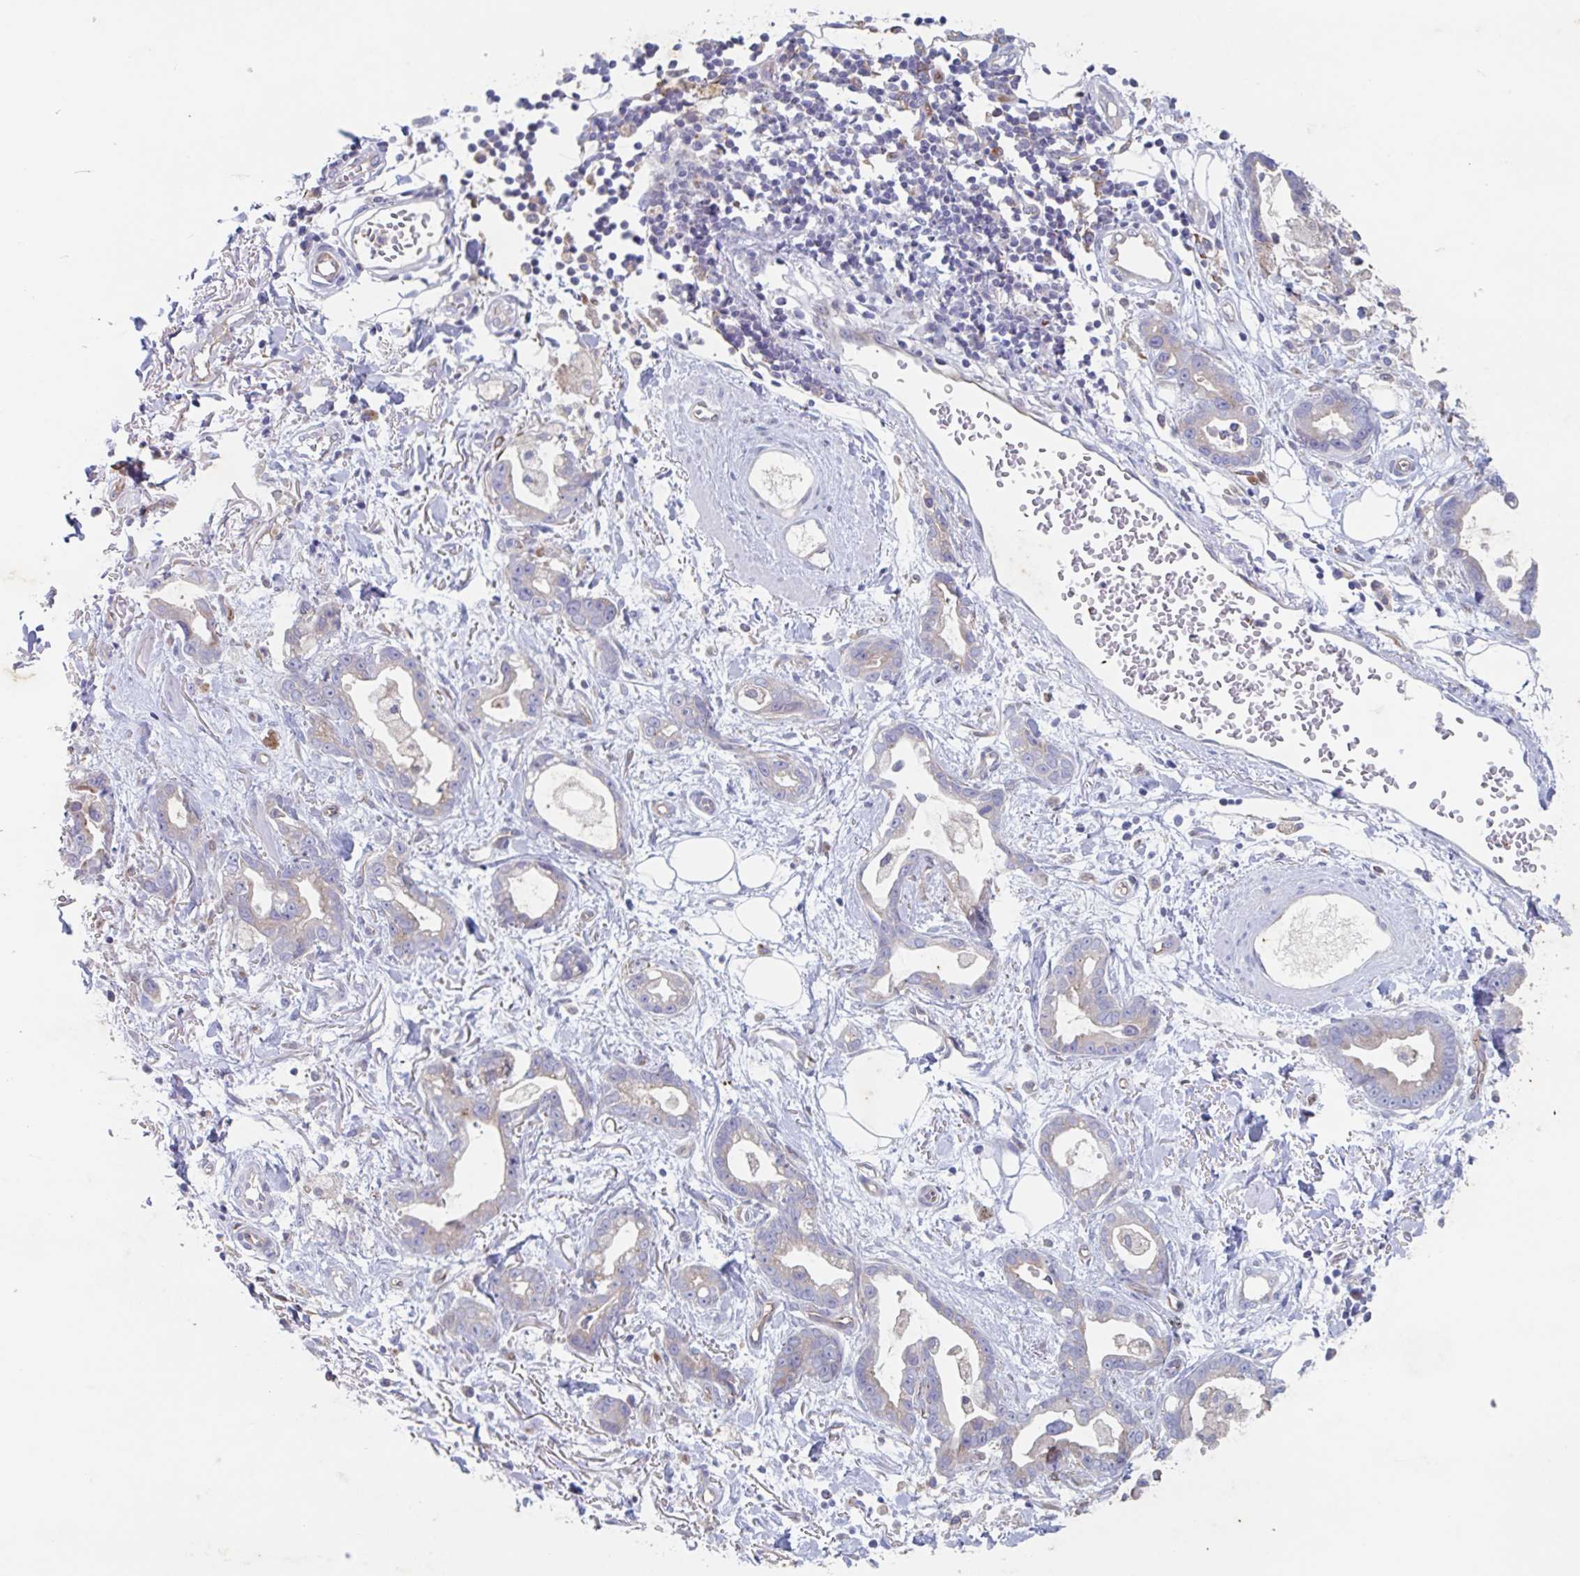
{"staining": {"intensity": "weak", "quantity": "<25%", "location": "cytoplasmic/membranous"}, "tissue": "stomach cancer", "cell_type": "Tumor cells", "image_type": "cancer", "snomed": [{"axis": "morphology", "description": "Adenocarcinoma, NOS"}, {"axis": "topography", "description": "Stomach"}], "caption": "High magnification brightfield microscopy of stomach cancer (adenocarcinoma) stained with DAB (3,3'-diaminobenzidine) (brown) and counterstained with hematoxylin (blue): tumor cells show no significant positivity. (Stains: DAB (3,3'-diaminobenzidine) IHC with hematoxylin counter stain, Microscopy: brightfield microscopy at high magnification).", "gene": "MANBA", "patient": {"sex": "male", "age": 55}}